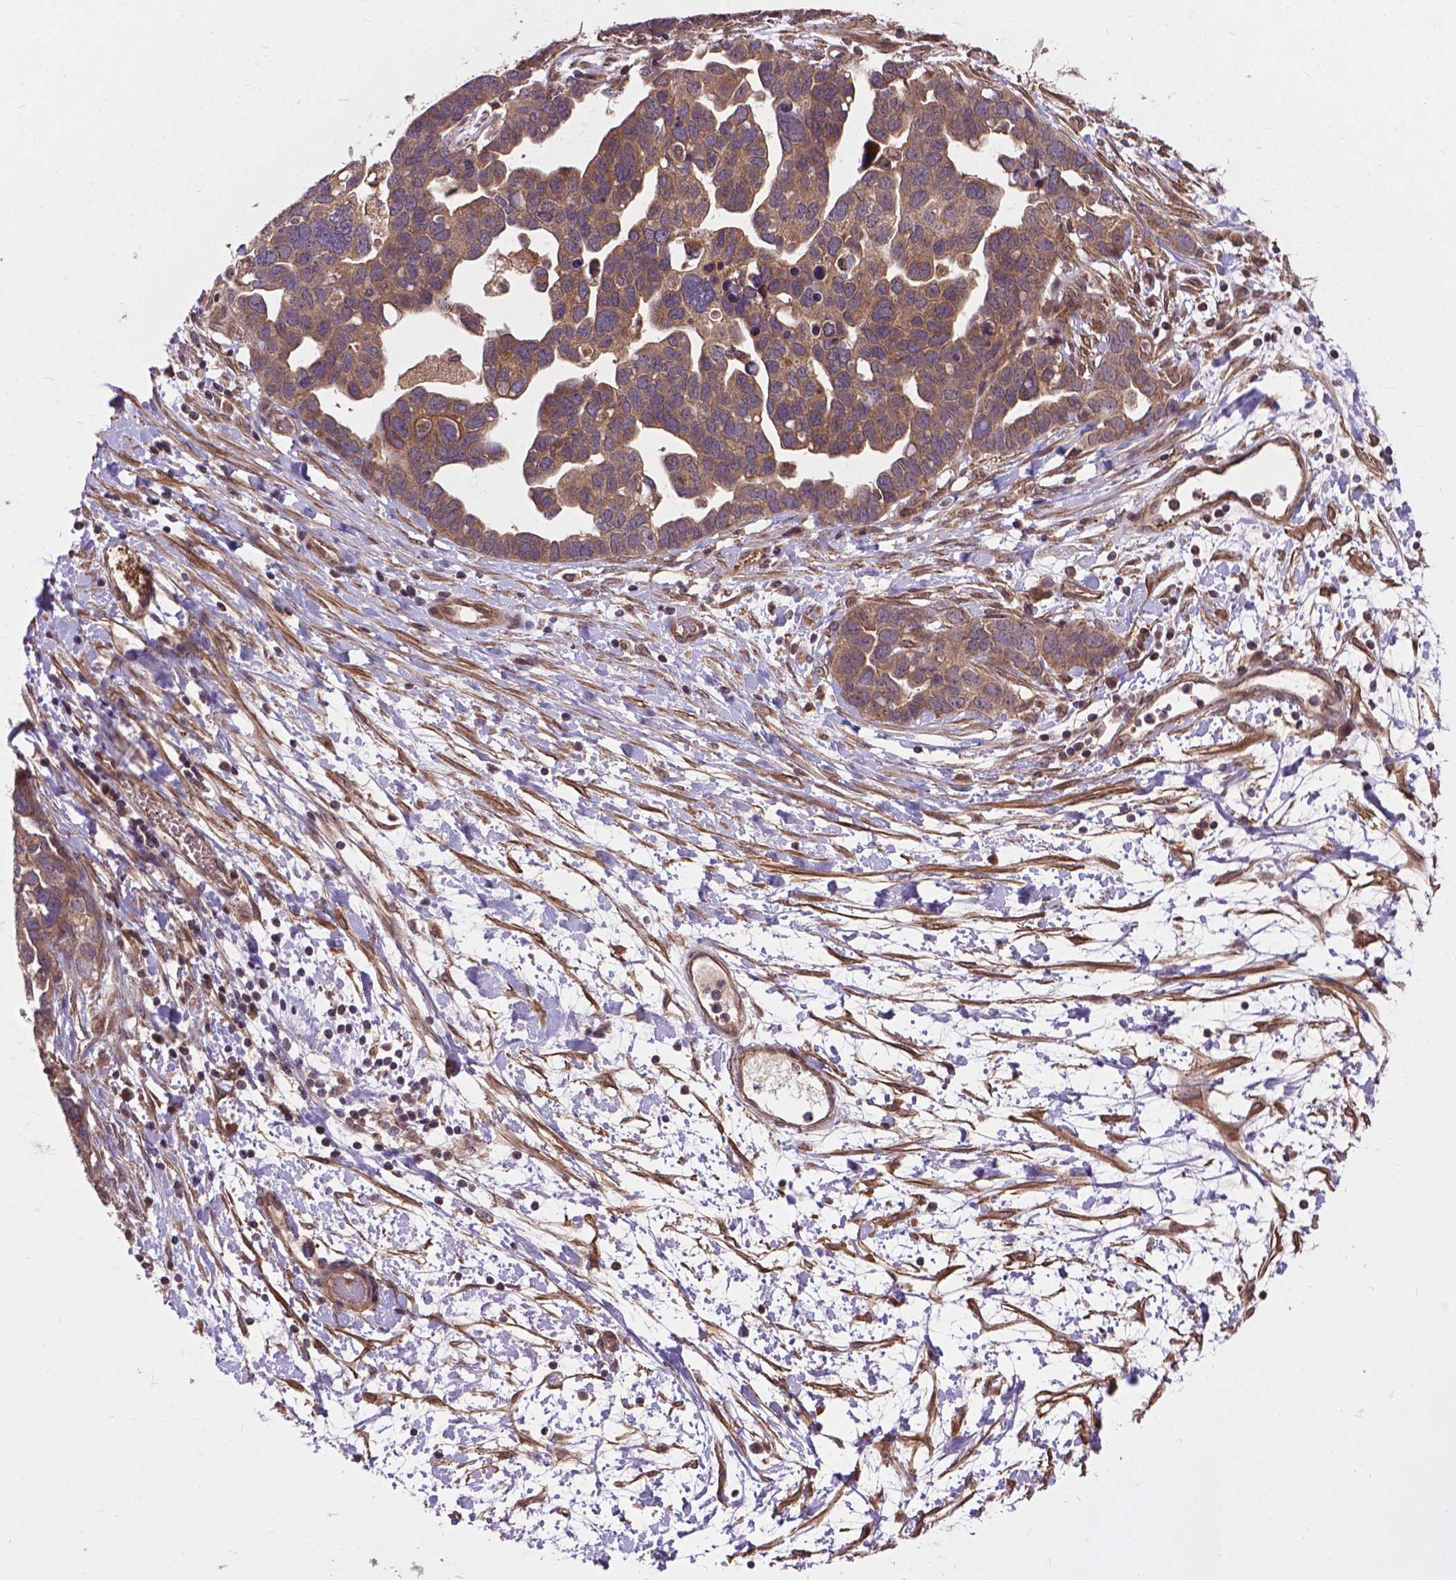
{"staining": {"intensity": "moderate", "quantity": ">75%", "location": "cytoplasmic/membranous"}, "tissue": "ovarian cancer", "cell_type": "Tumor cells", "image_type": "cancer", "snomed": [{"axis": "morphology", "description": "Cystadenocarcinoma, serous, NOS"}, {"axis": "topography", "description": "Ovary"}], "caption": "The micrograph shows staining of ovarian cancer, revealing moderate cytoplasmic/membranous protein positivity (brown color) within tumor cells. The staining was performed using DAB (3,3'-diaminobenzidine) to visualize the protein expression in brown, while the nuclei were stained in blue with hematoxylin (Magnification: 20x).", "gene": "ZNF616", "patient": {"sex": "female", "age": 54}}